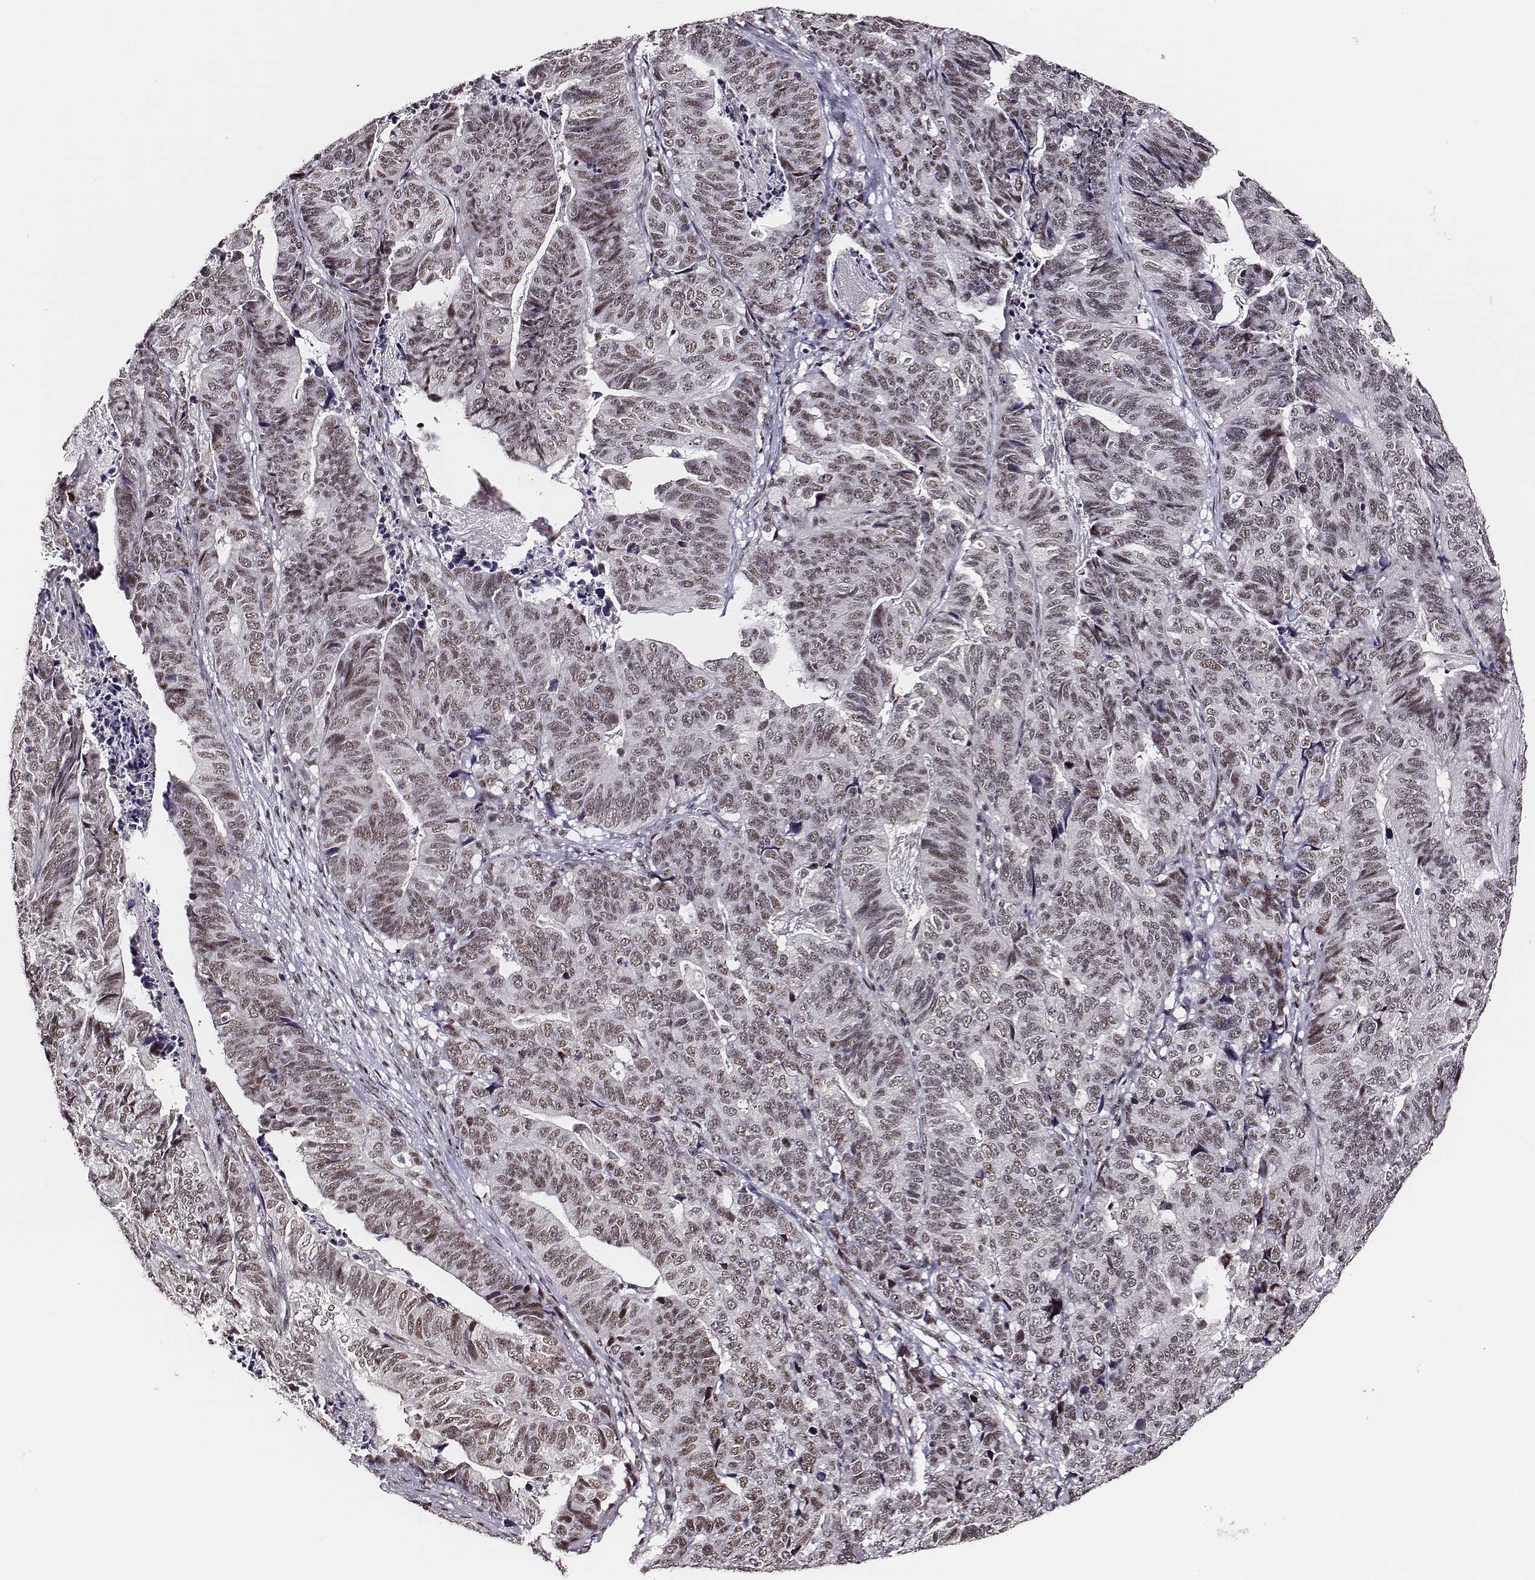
{"staining": {"intensity": "weak", "quantity": ">75%", "location": "nuclear"}, "tissue": "stomach cancer", "cell_type": "Tumor cells", "image_type": "cancer", "snomed": [{"axis": "morphology", "description": "Adenocarcinoma, NOS"}, {"axis": "topography", "description": "Stomach, upper"}], "caption": "Adenocarcinoma (stomach) was stained to show a protein in brown. There is low levels of weak nuclear staining in approximately >75% of tumor cells.", "gene": "PPARA", "patient": {"sex": "female", "age": 67}}